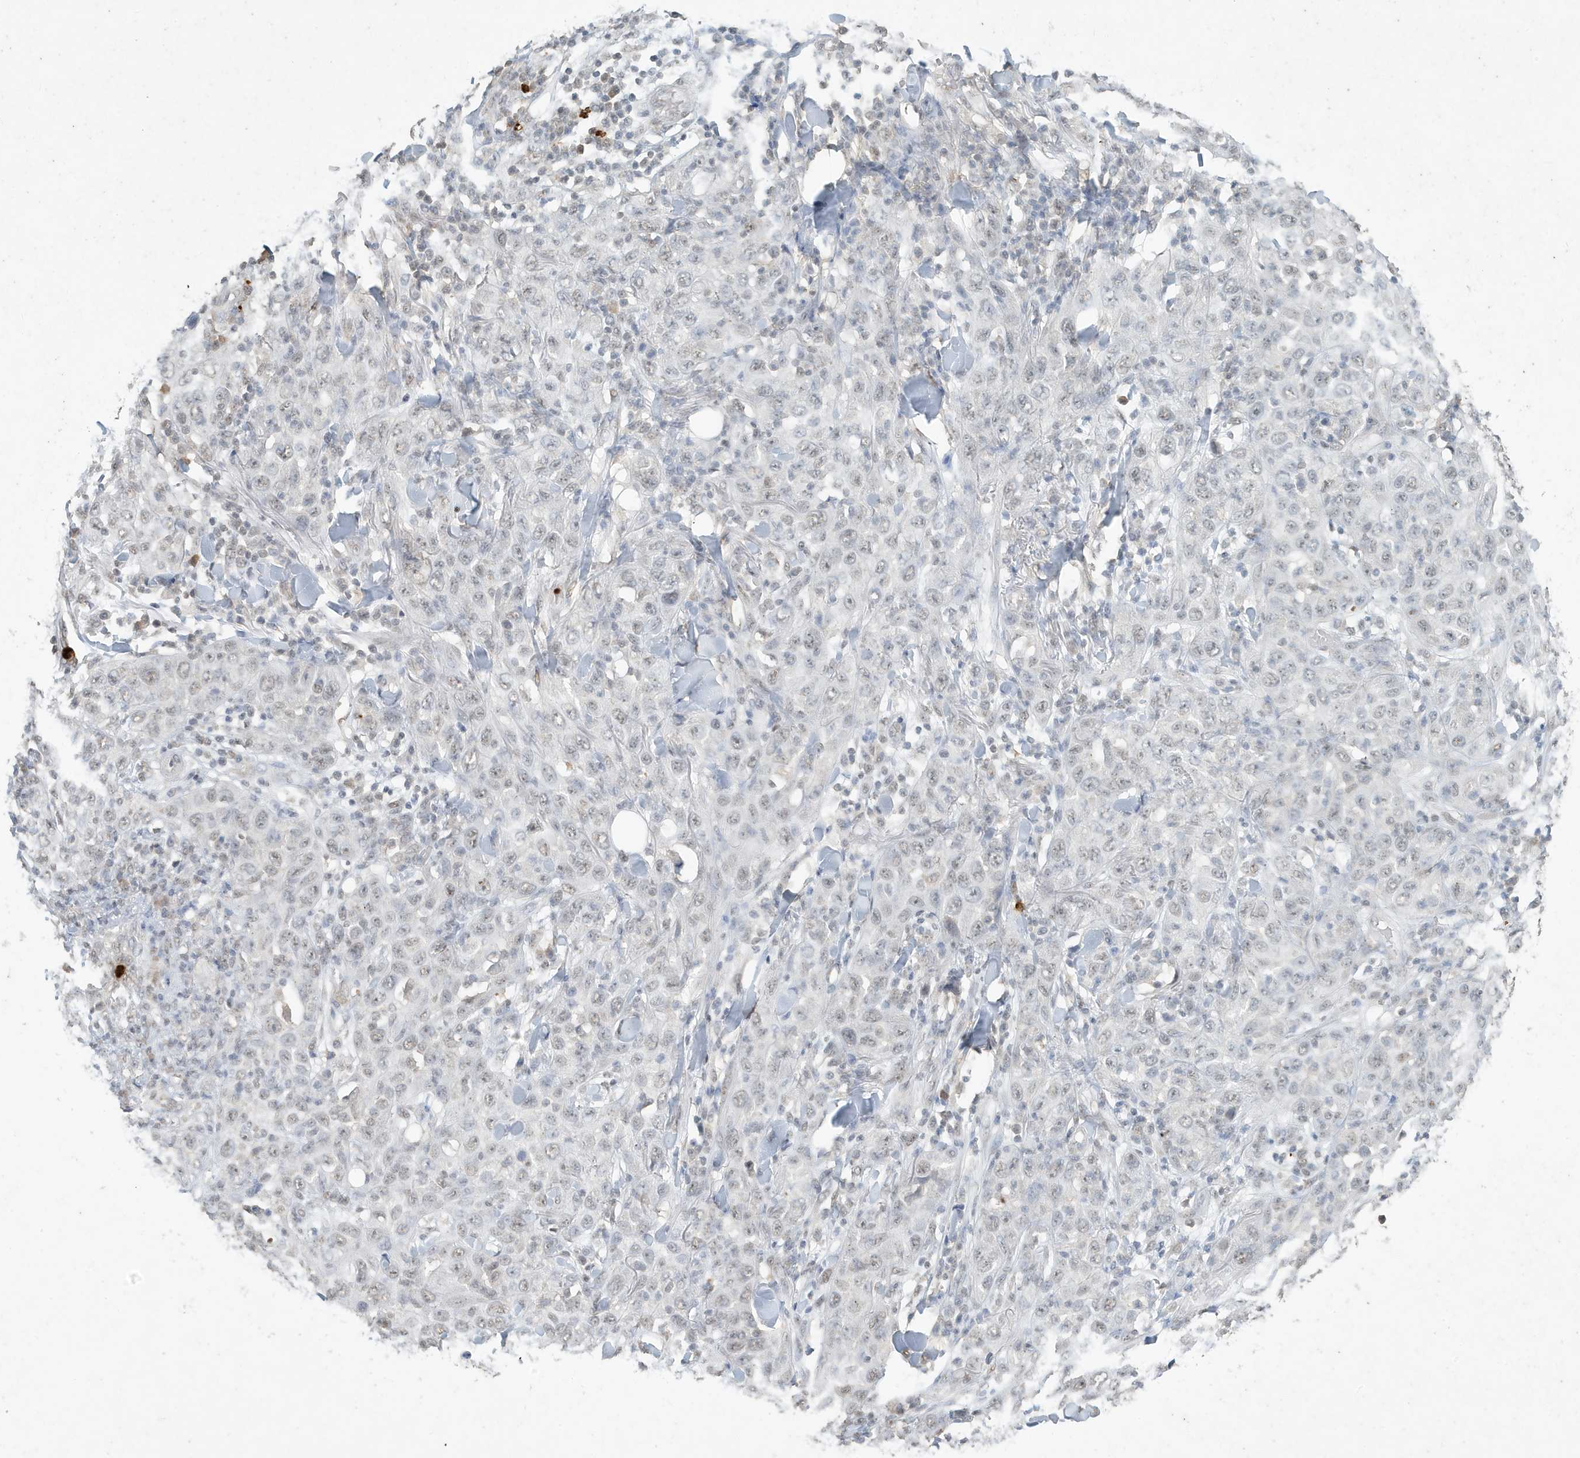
{"staining": {"intensity": "weak", "quantity": "<25%", "location": "nuclear"}, "tissue": "skin cancer", "cell_type": "Tumor cells", "image_type": "cancer", "snomed": [{"axis": "morphology", "description": "Squamous cell carcinoma, NOS"}, {"axis": "topography", "description": "Skin"}], "caption": "A micrograph of squamous cell carcinoma (skin) stained for a protein exhibits no brown staining in tumor cells.", "gene": "DEFA1", "patient": {"sex": "female", "age": 88}}